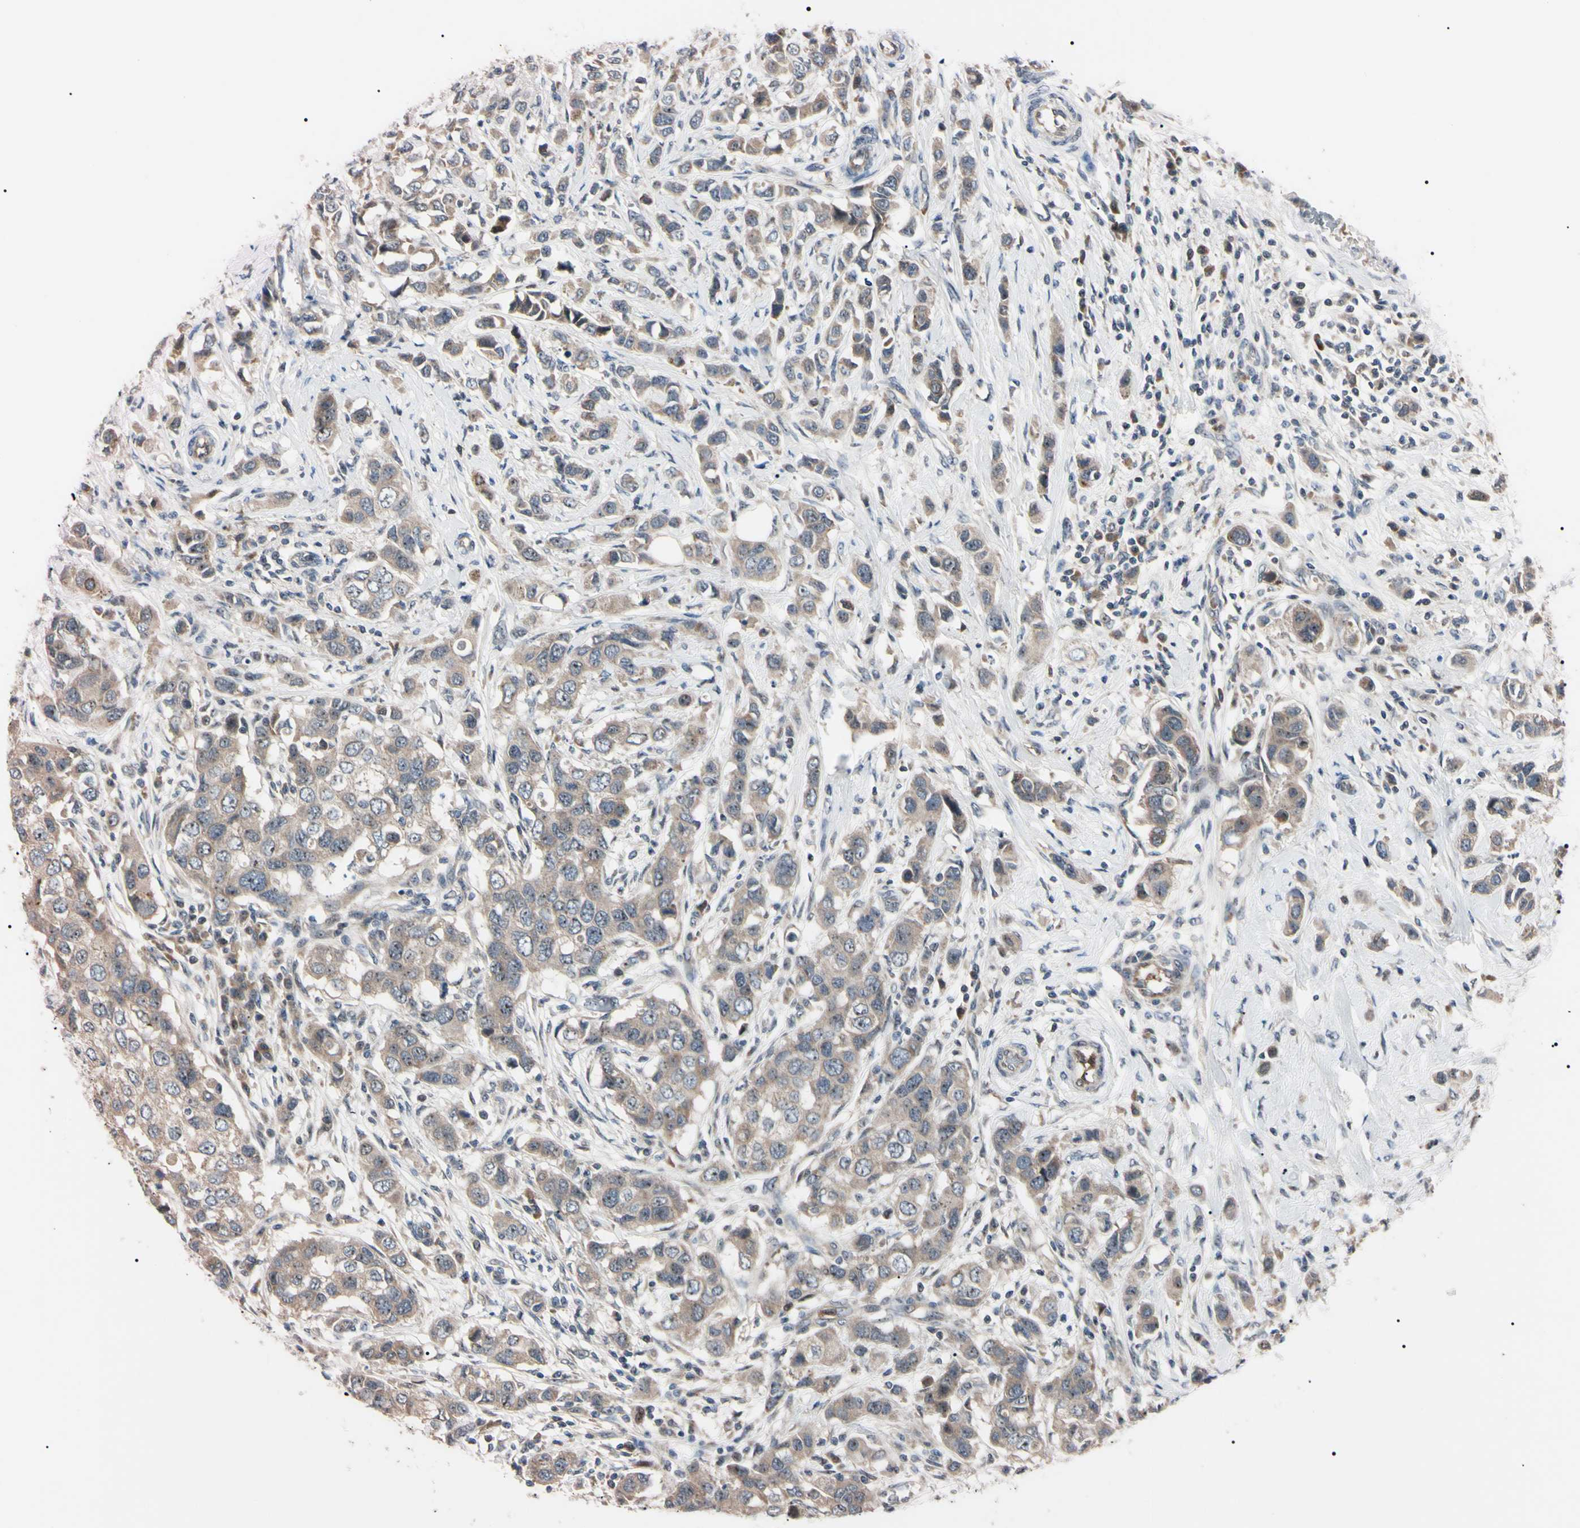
{"staining": {"intensity": "moderate", "quantity": ">75%", "location": "cytoplasmic/membranous"}, "tissue": "breast cancer", "cell_type": "Tumor cells", "image_type": "cancer", "snomed": [{"axis": "morphology", "description": "Normal tissue, NOS"}, {"axis": "morphology", "description": "Duct carcinoma"}, {"axis": "topography", "description": "Breast"}], "caption": "Immunohistochemical staining of human breast cancer exhibits moderate cytoplasmic/membranous protein positivity in about >75% of tumor cells.", "gene": "TRAF5", "patient": {"sex": "female", "age": 50}}